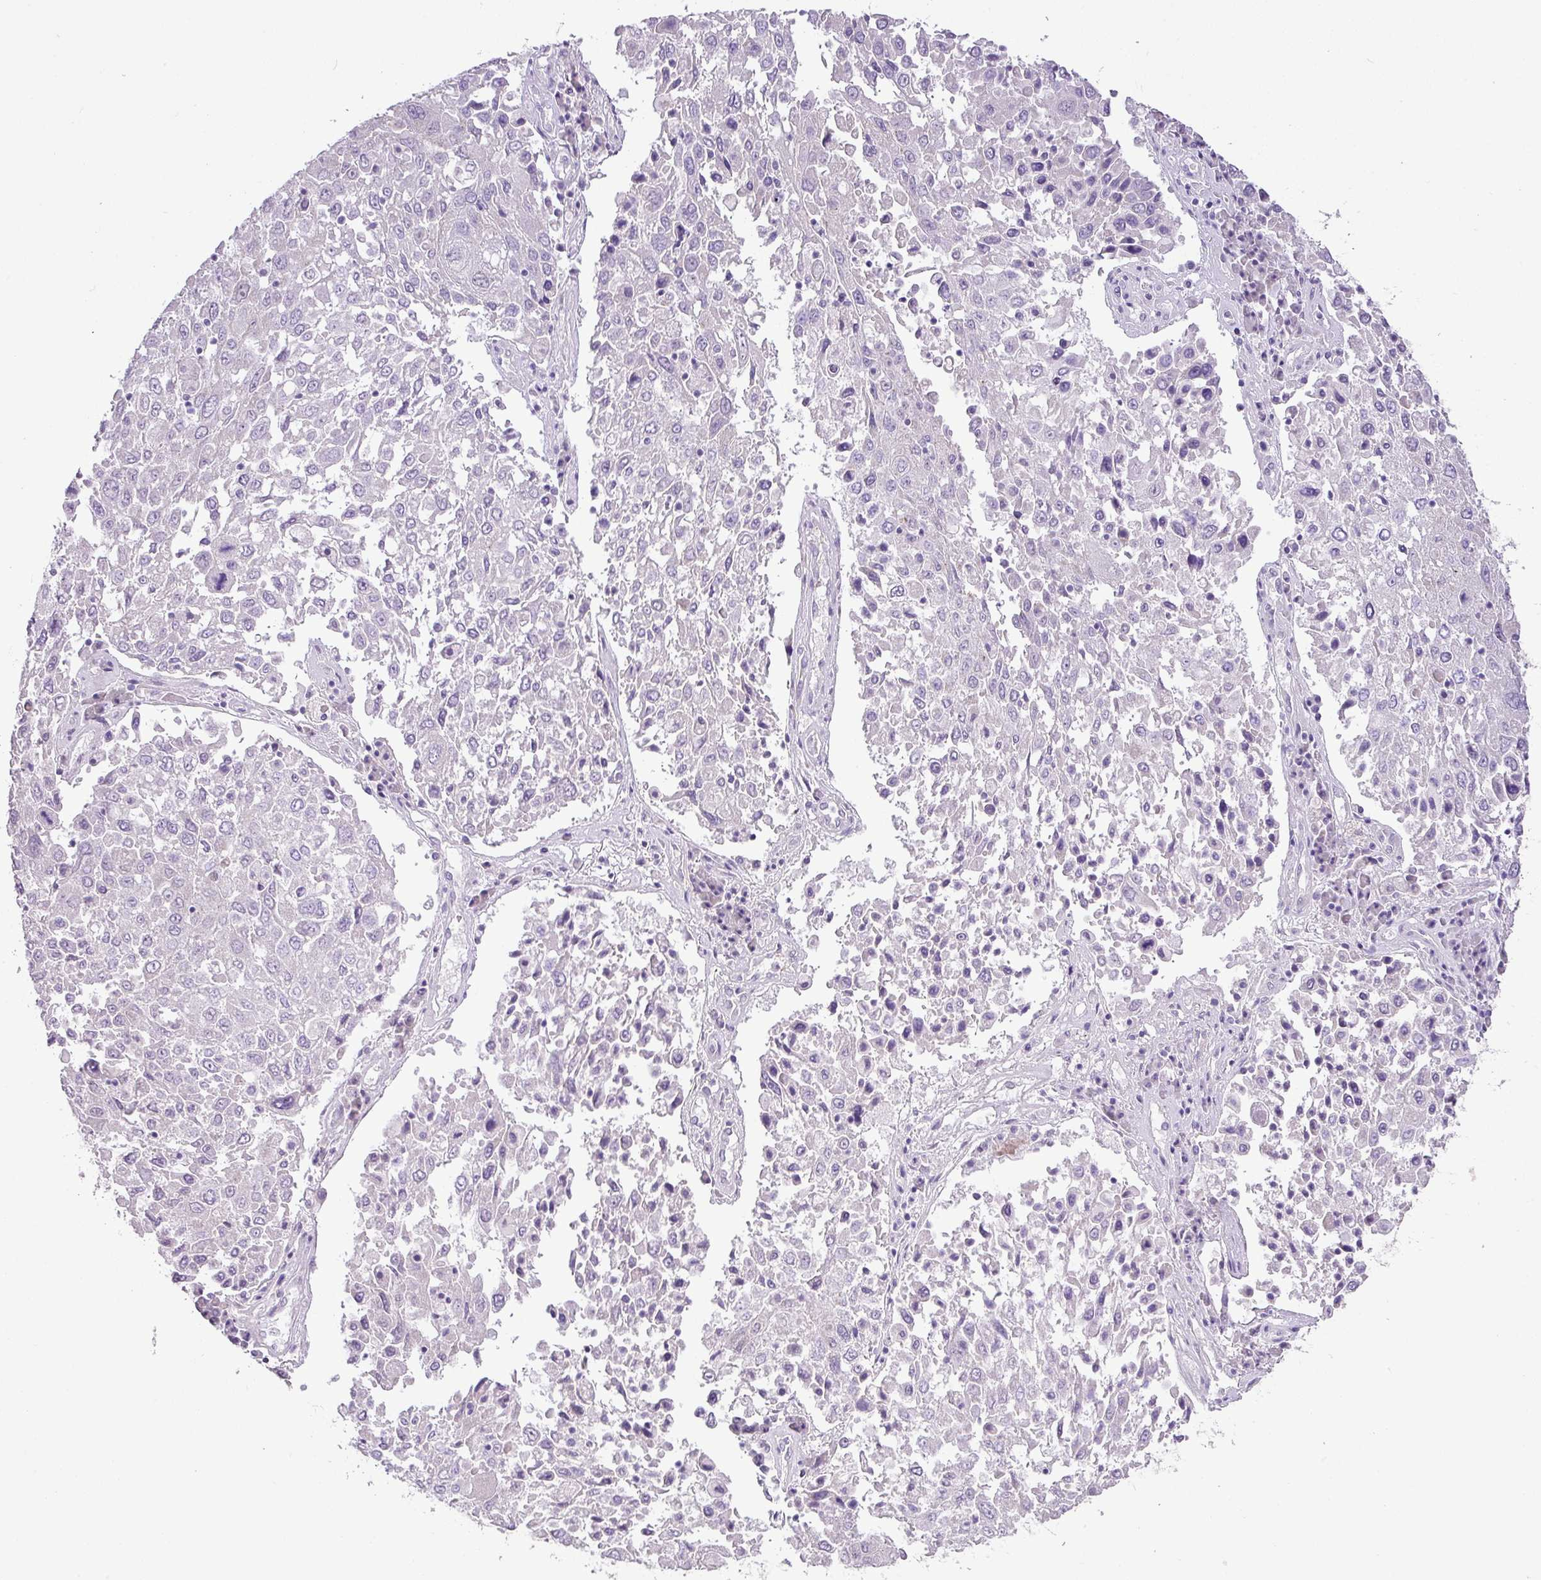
{"staining": {"intensity": "negative", "quantity": "none", "location": "none"}, "tissue": "lung cancer", "cell_type": "Tumor cells", "image_type": "cancer", "snomed": [{"axis": "morphology", "description": "Squamous cell carcinoma, NOS"}, {"axis": "topography", "description": "Lung"}], "caption": "A high-resolution photomicrograph shows immunohistochemistry (IHC) staining of lung squamous cell carcinoma, which reveals no significant staining in tumor cells.", "gene": "DIP2A", "patient": {"sex": "male", "age": 65}}